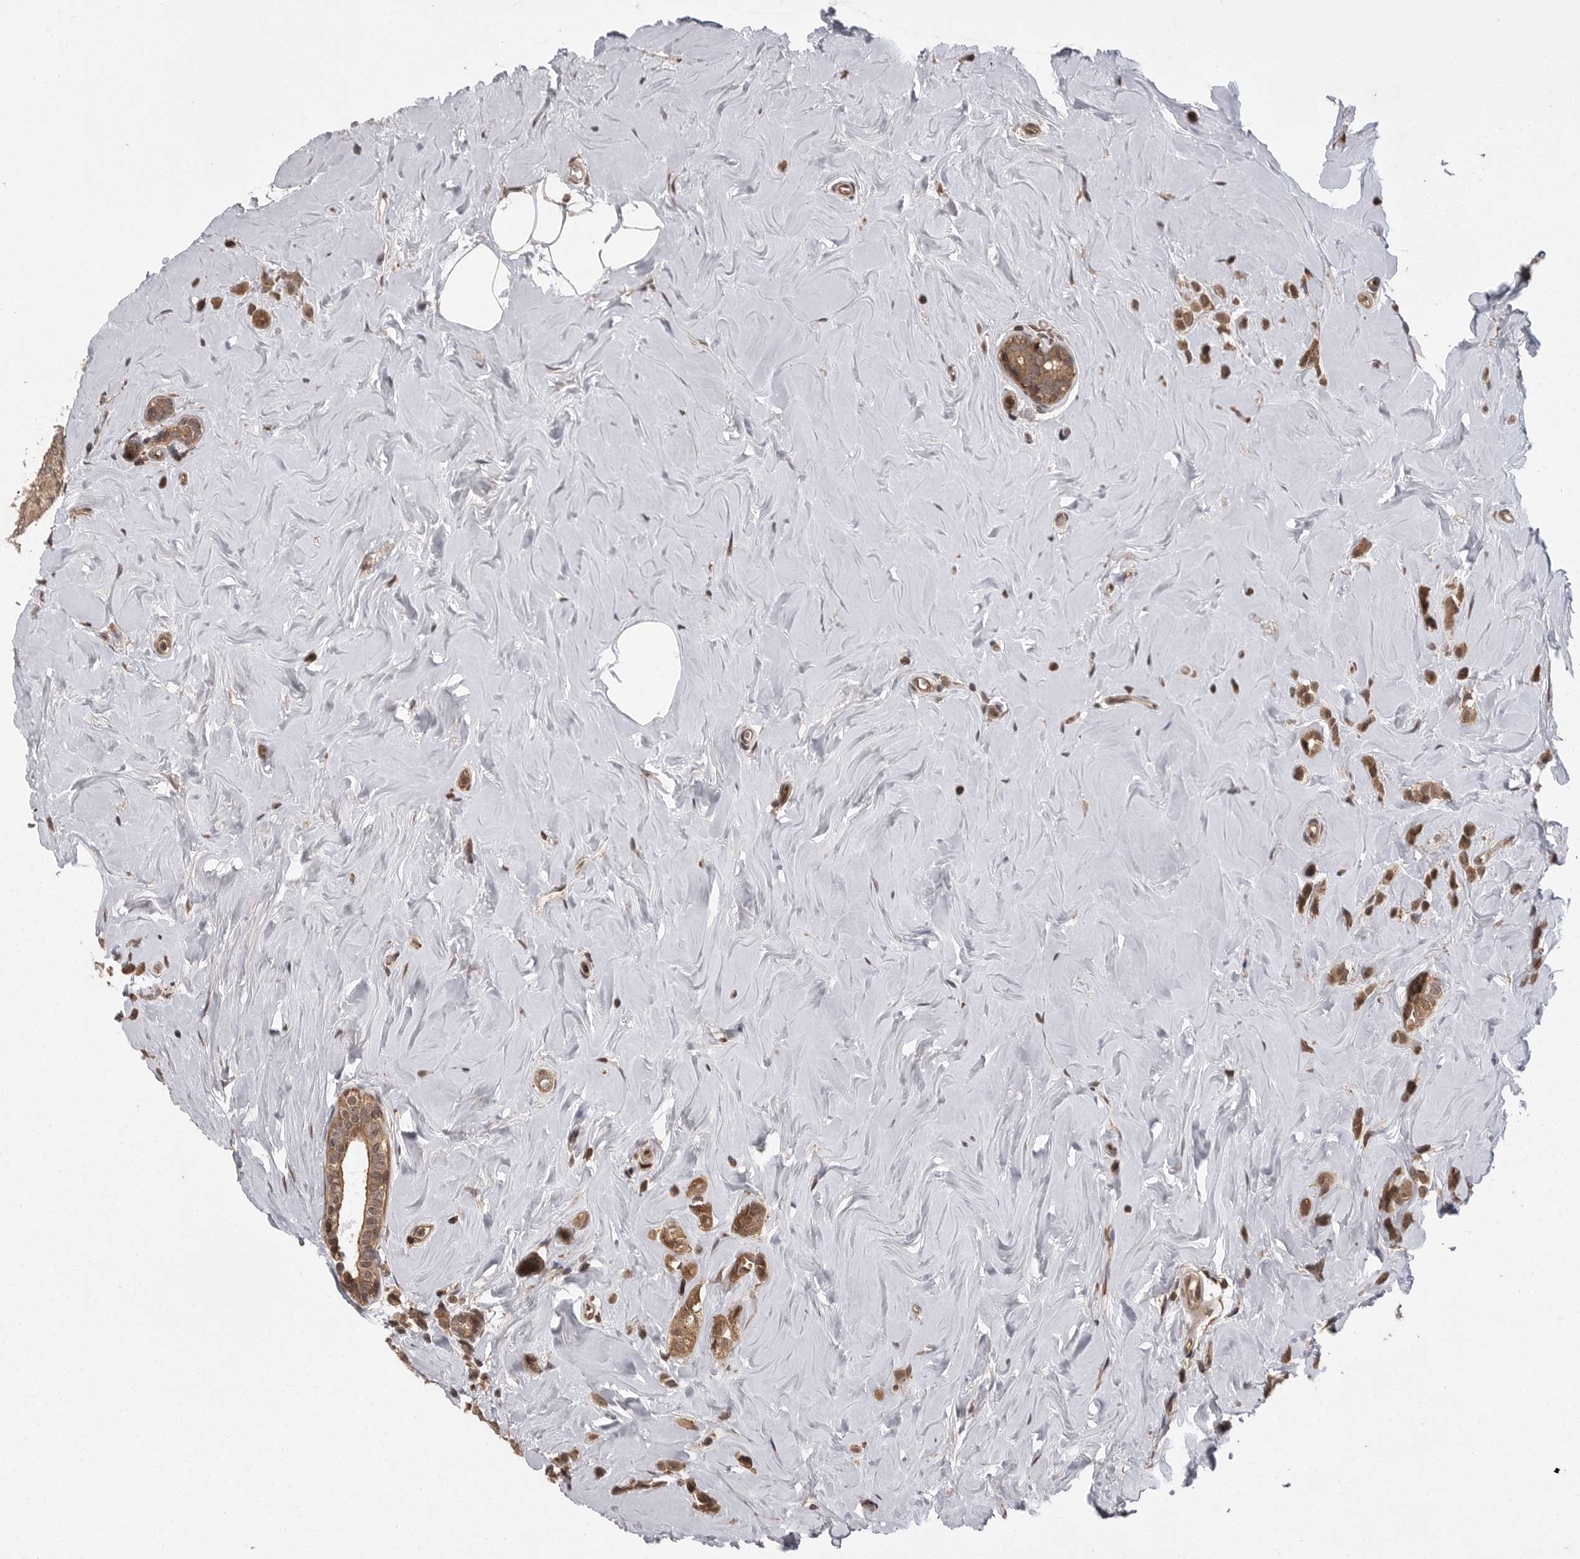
{"staining": {"intensity": "moderate", "quantity": ">75%", "location": "cytoplasmic/membranous"}, "tissue": "breast cancer", "cell_type": "Tumor cells", "image_type": "cancer", "snomed": [{"axis": "morphology", "description": "Lobular carcinoma"}, {"axis": "topography", "description": "Breast"}], "caption": "The immunohistochemical stain shows moderate cytoplasmic/membranous expression in tumor cells of breast lobular carcinoma tissue. (DAB (3,3'-diaminobenzidine) = brown stain, brightfield microscopy at high magnification).", "gene": "AOAH", "patient": {"sex": "female", "age": 47}}